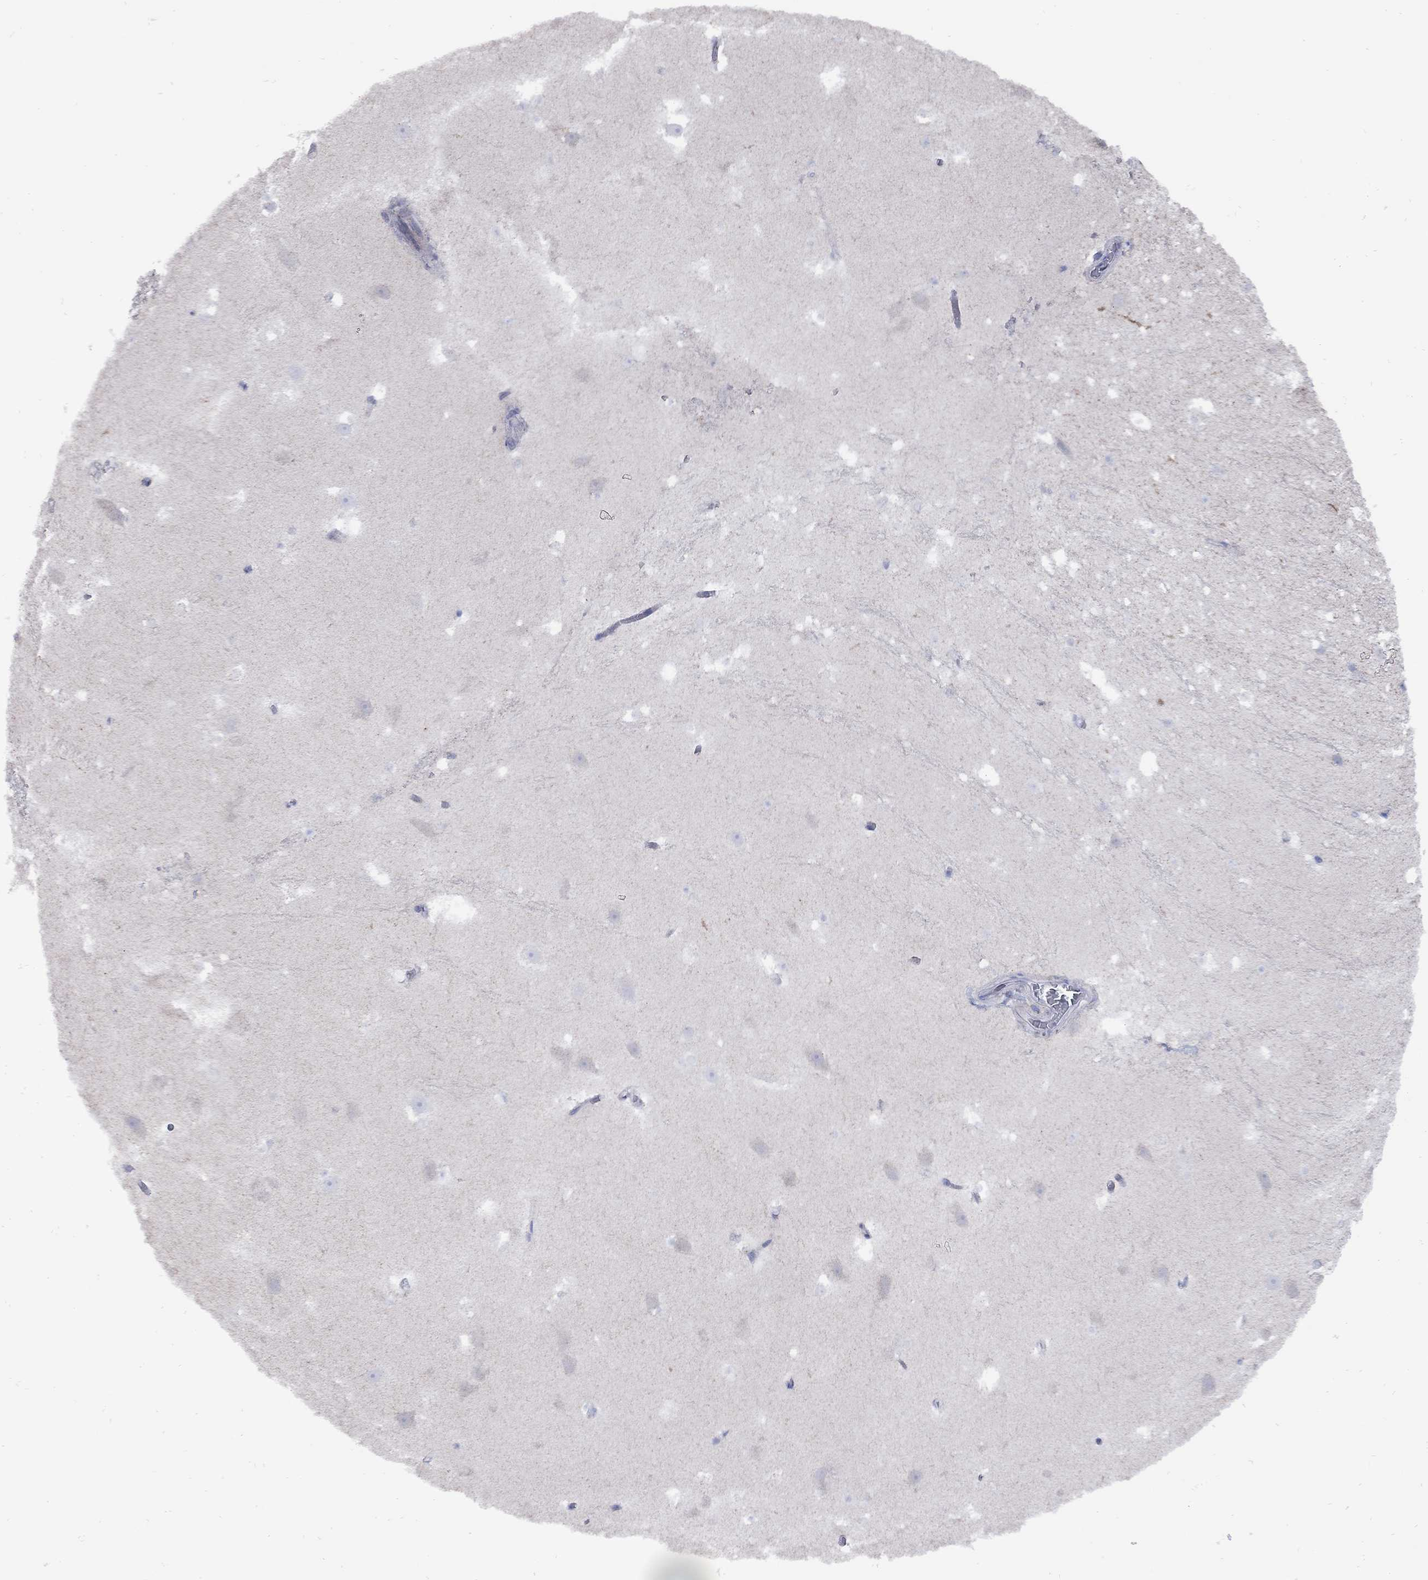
{"staining": {"intensity": "negative", "quantity": "none", "location": "none"}, "tissue": "hippocampus", "cell_type": "Glial cells", "image_type": "normal", "snomed": [{"axis": "morphology", "description": "Normal tissue, NOS"}, {"axis": "topography", "description": "Hippocampus"}], "caption": "DAB (3,3'-diaminobenzidine) immunohistochemical staining of unremarkable human hippocampus displays no significant staining in glial cells.", "gene": "SESTD1", "patient": {"sex": "male", "age": 26}}